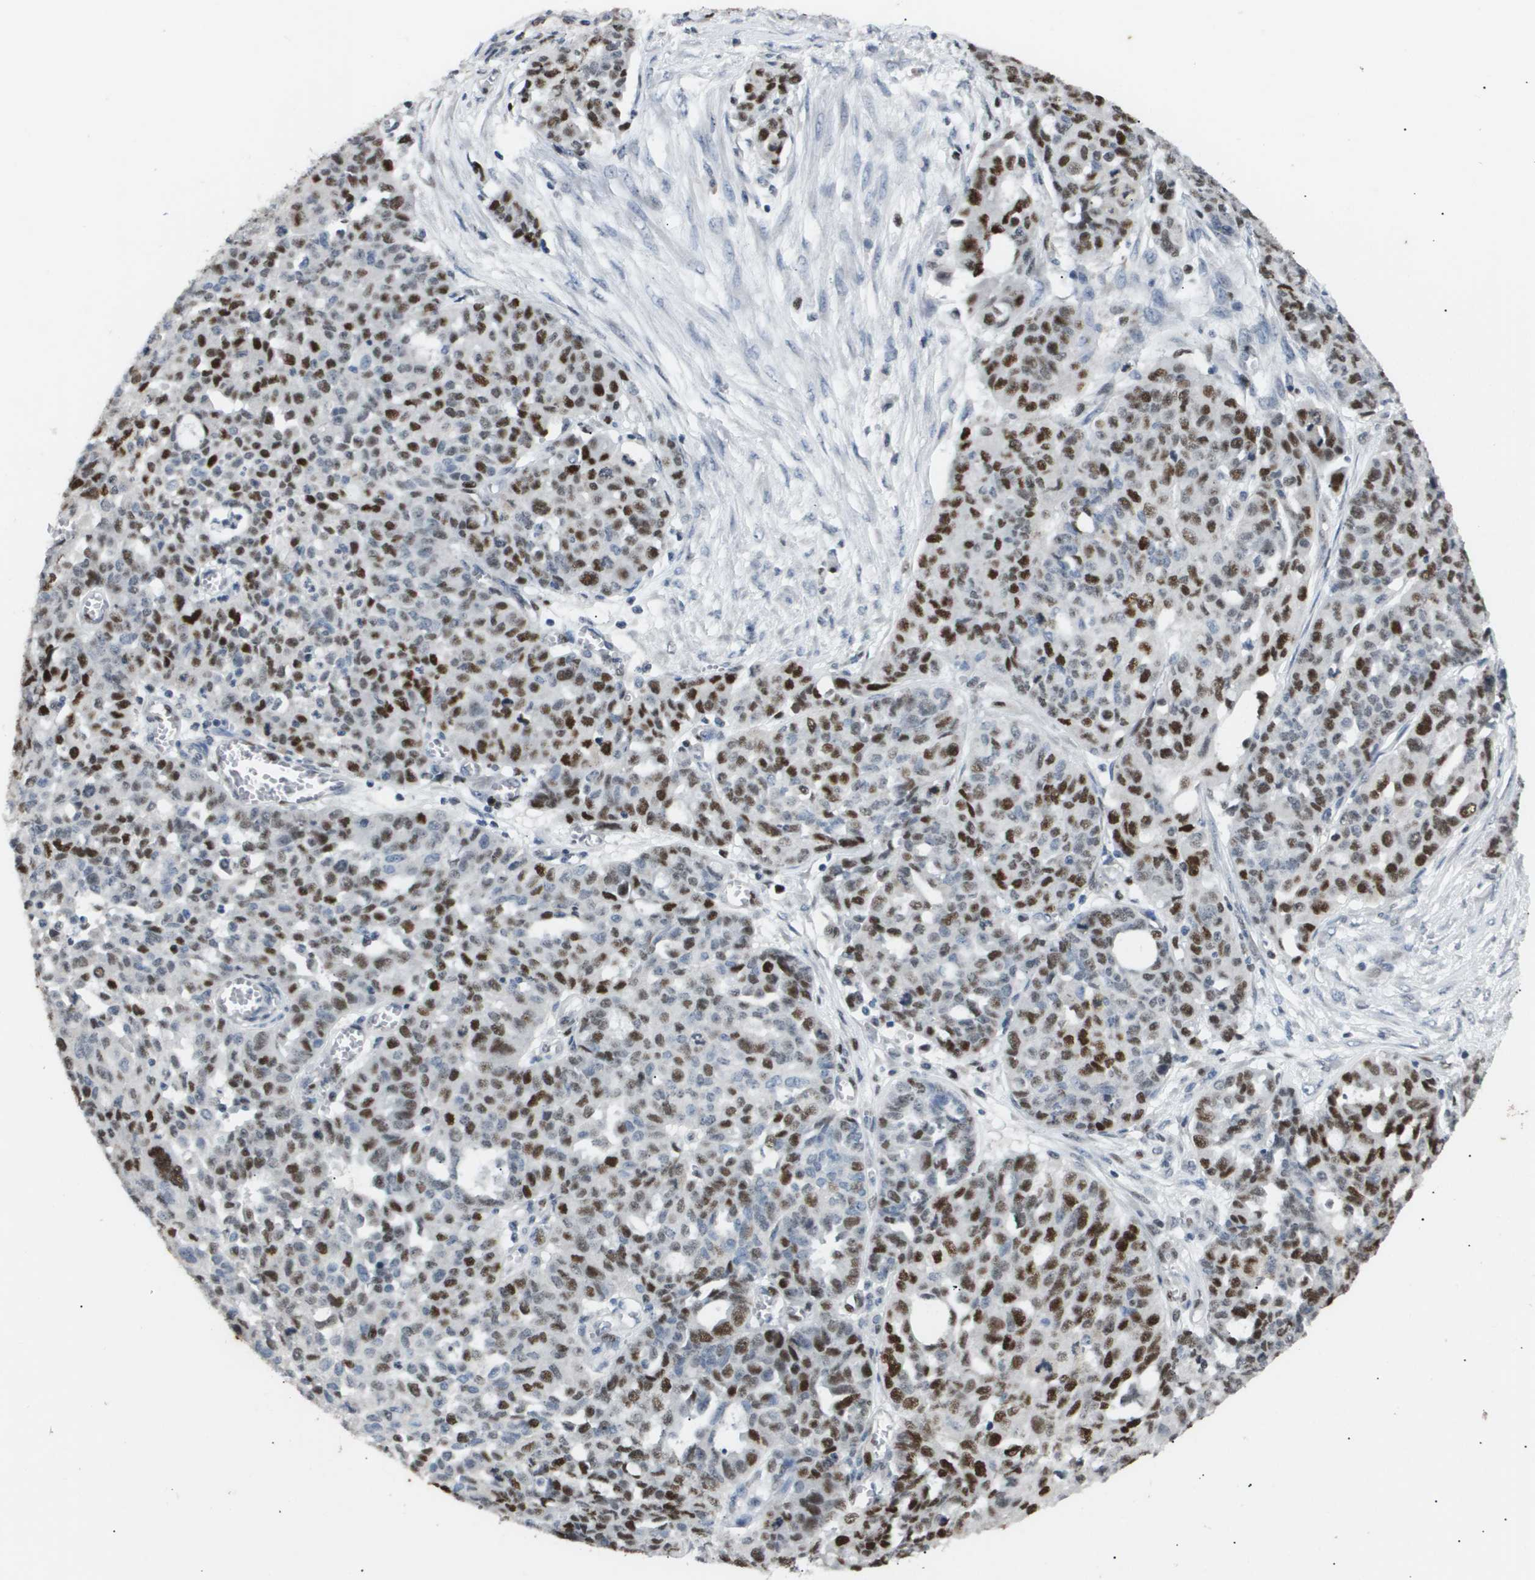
{"staining": {"intensity": "strong", "quantity": "25%-75%", "location": "nuclear"}, "tissue": "ovarian cancer", "cell_type": "Tumor cells", "image_type": "cancer", "snomed": [{"axis": "morphology", "description": "Cystadenocarcinoma, serous, NOS"}, {"axis": "topography", "description": "Ovary"}], "caption": "Approximately 25%-75% of tumor cells in human ovarian cancer (serous cystadenocarcinoma) display strong nuclear protein expression as visualized by brown immunohistochemical staining.", "gene": "ANAPC2", "patient": {"sex": "female", "age": 56}}